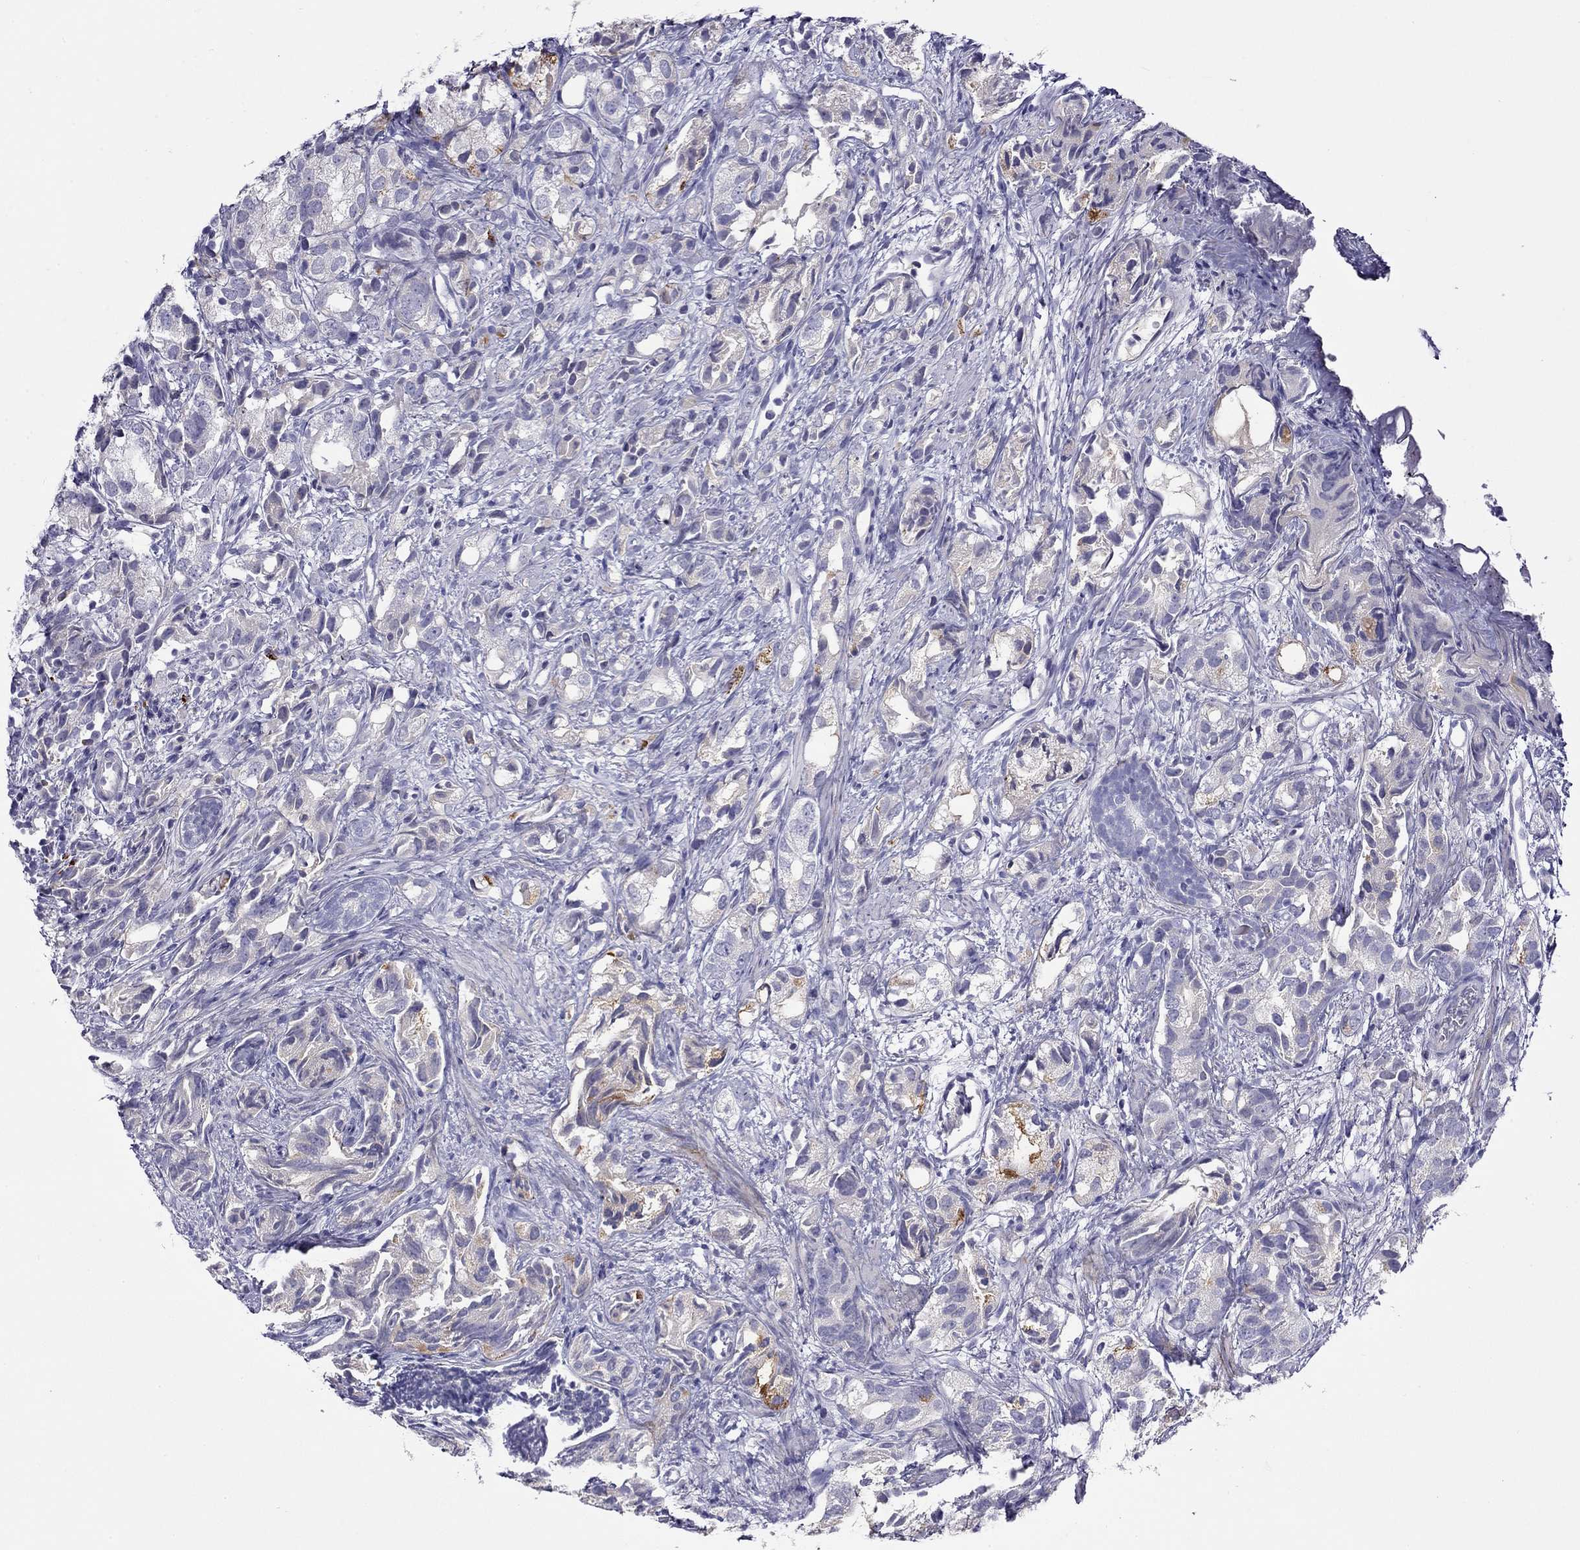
{"staining": {"intensity": "moderate", "quantity": "<25%", "location": "cytoplasmic/membranous"}, "tissue": "prostate cancer", "cell_type": "Tumor cells", "image_type": "cancer", "snomed": [{"axis": "morphology", "description": "Adenocarcinoma, High grade"}, {"axis": "topography", "description": "Prostate"}], "caption": "The histopathology image exhibits staining of prostate high-grade adenocarcinoma, revealing moderate cytoplasmic/membranous protein staining (brown color) within tumor cells.", "gene": "CPNE4", "patient": {"sex": "male", "age": 82}}